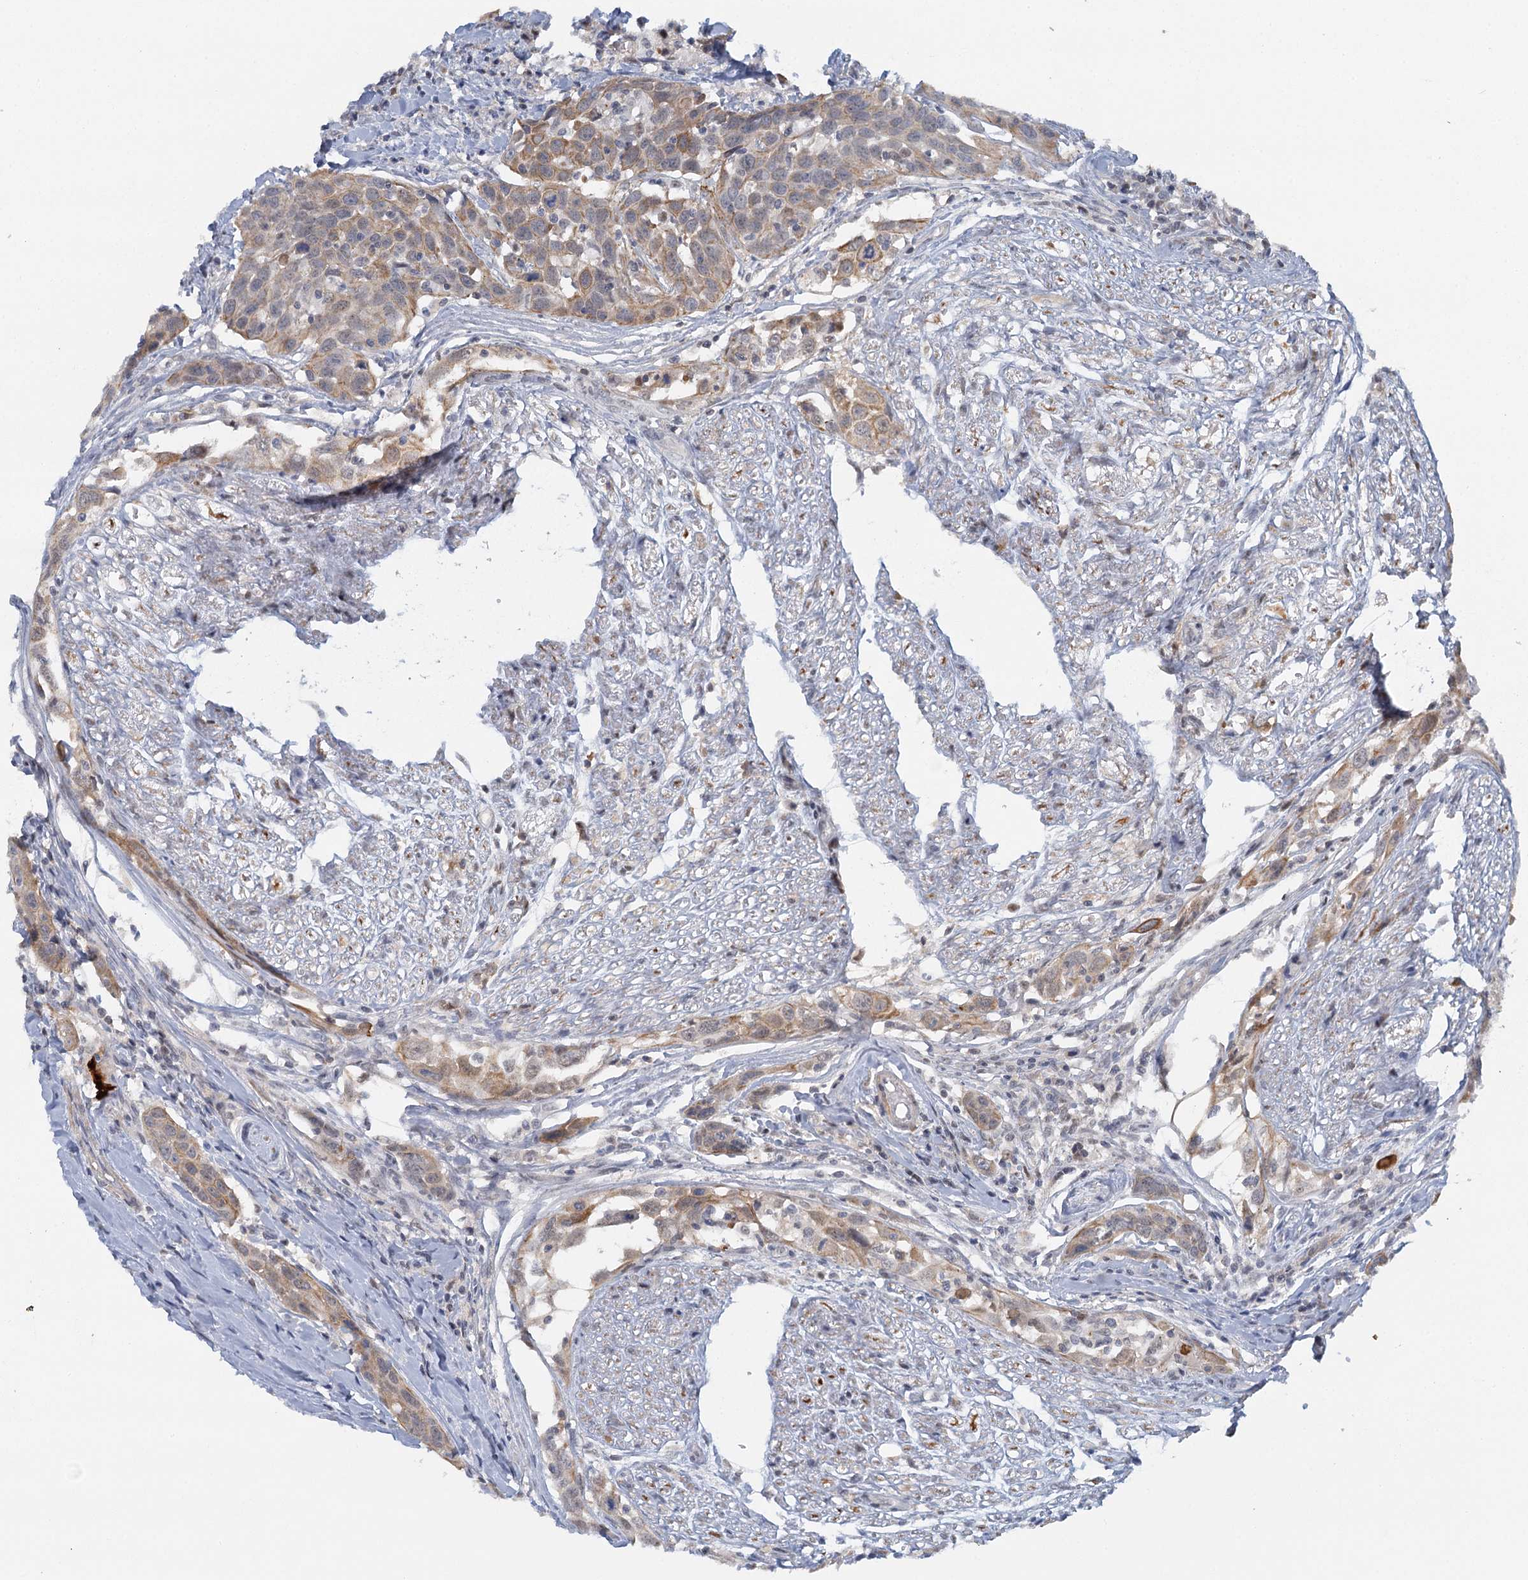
{"staining": {"intensity": "weak", "quantity": "25%-75%", "location": "cytoplasmic/membranous"}, "tissue": "head and neck cancer", "cell_type": "Tumor cells", "image_type": "cancer", "snomed": [{"axis": "morphology", "description": "Squamous cell carcinoma, NOS"}, {"axis": "topography", "description": "Oral tissue"}, {"axis": "topography", "description": "Head-Neck"}], "caption": "The histopathology image shows immunohistochemical staining of squamous cell carcinoma (head and neck). There is weak cytoplasmic/membranous expression is seen in about 25%-75% of tumor cells.", "gene": "GPATCH11", "patient": {"sex": "female", "age": 50}}